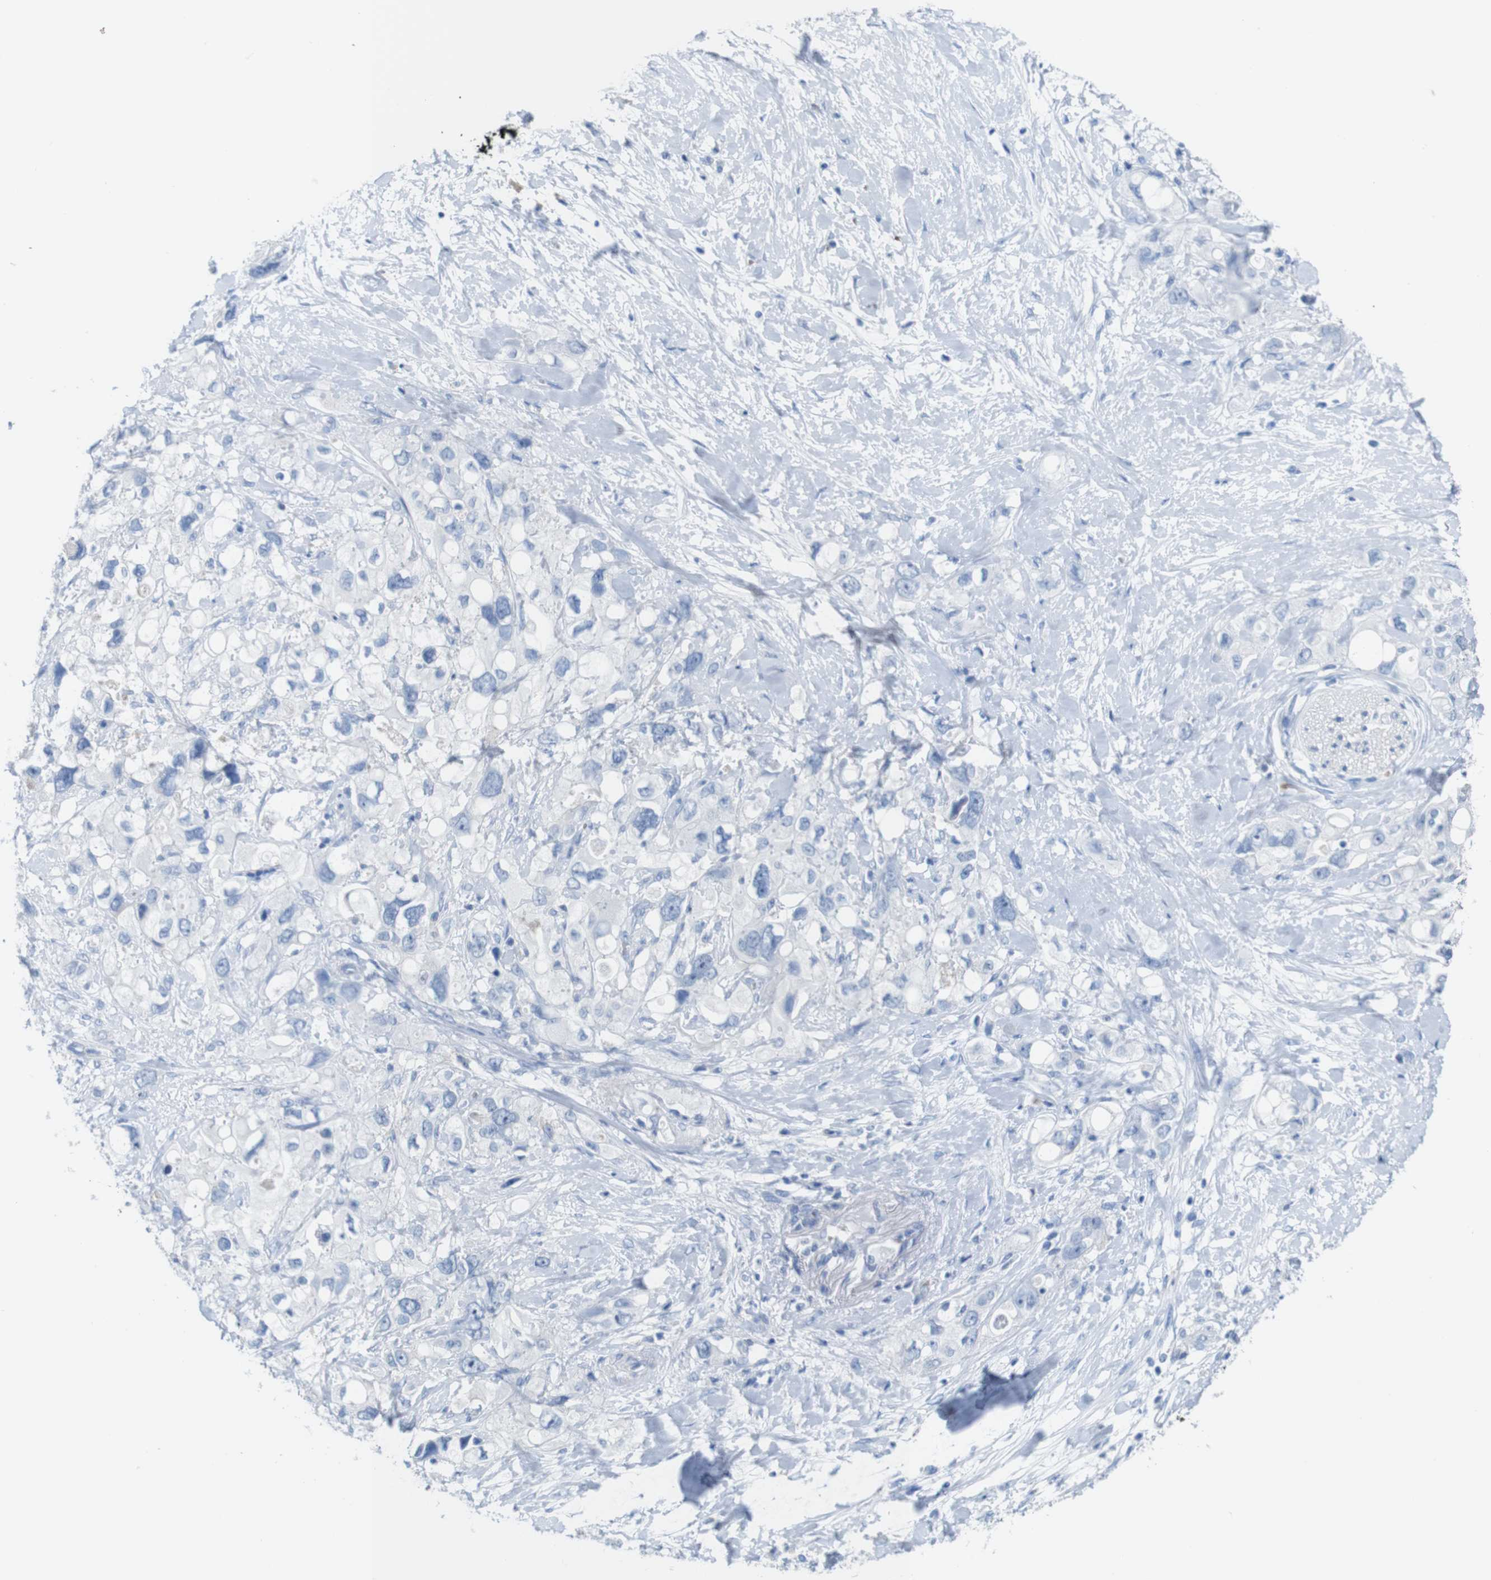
{"staining": {"intensity": "negative", "quantity": "none", "location": "none"}, "tissue": "pancreatic cancer", "cell_type": "Tumor cells", "image_type": "cancer", "snomed": [{"axis": "morphology", "description": "Adenocarcinoma, NOS"}, {"axis": "topography", "description": "Pancreas"}], "caption": "IHC of pancreatic adenocarcinoma displays no staining in tumor cells.", "gene": "IGSF8", "patient": {"sex": "female", "age": 56}}